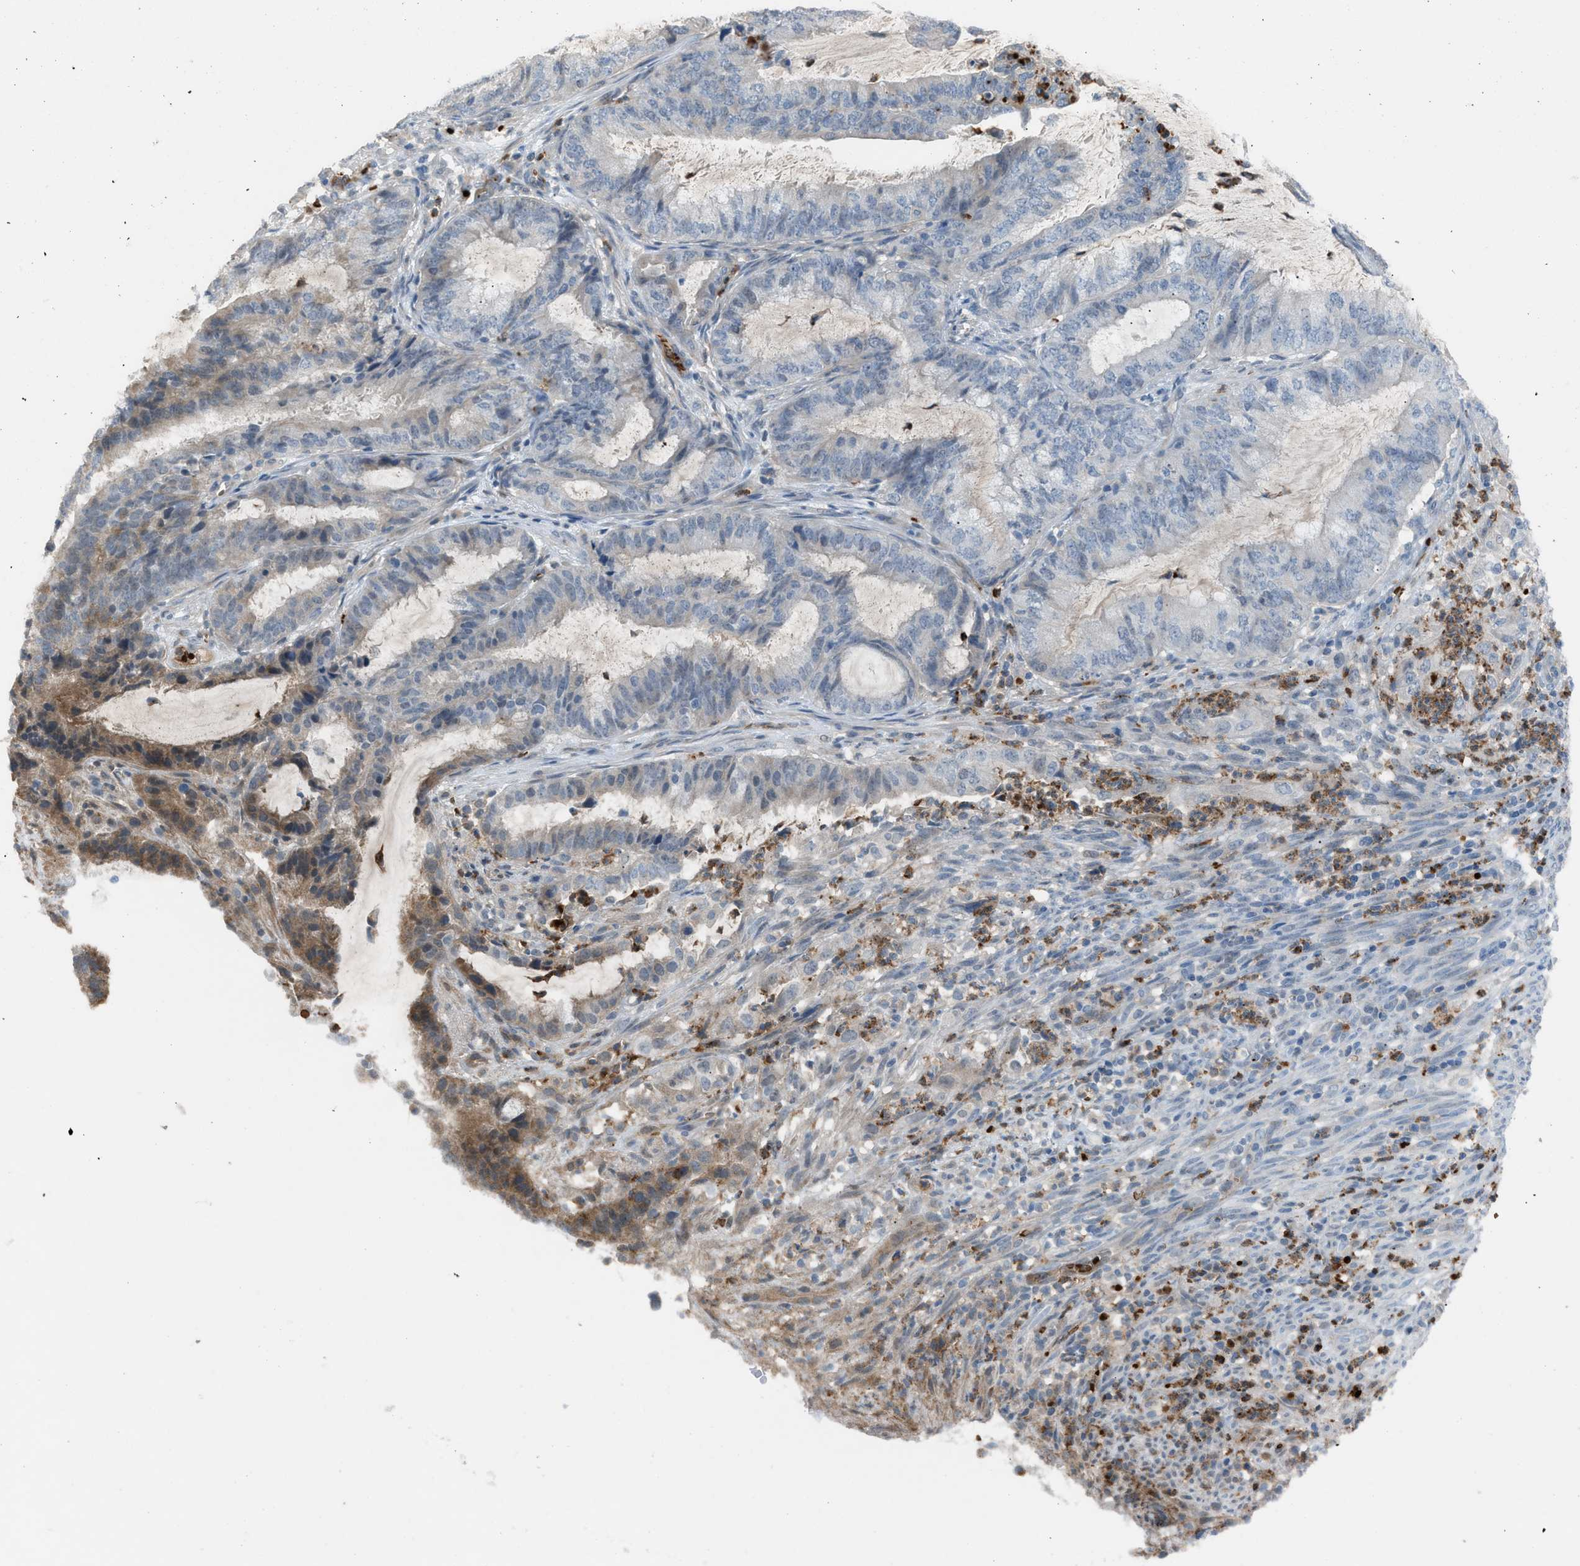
{"staining": {"intensity": "moderate", "quantity": "<25%", "location": "cytoplasmic/membranous"}, "tissue": "endometrial cancer", "cell_type": "Tumor cells", "image_type": "cancer", "snomed": [{"axis": "morphology", "description": "Adenocarcinoma, NOS"}, {"axis": "topography", "description": "Endometrium"}], "caption": "A photomicrograph of endometrial adenocarcinoma stained for a protein shows moderate cytoplasmic/membranous brown staining in tumor cells.", "gene": "CFAP77", "patient": {"sex": "female", "age": 51}}